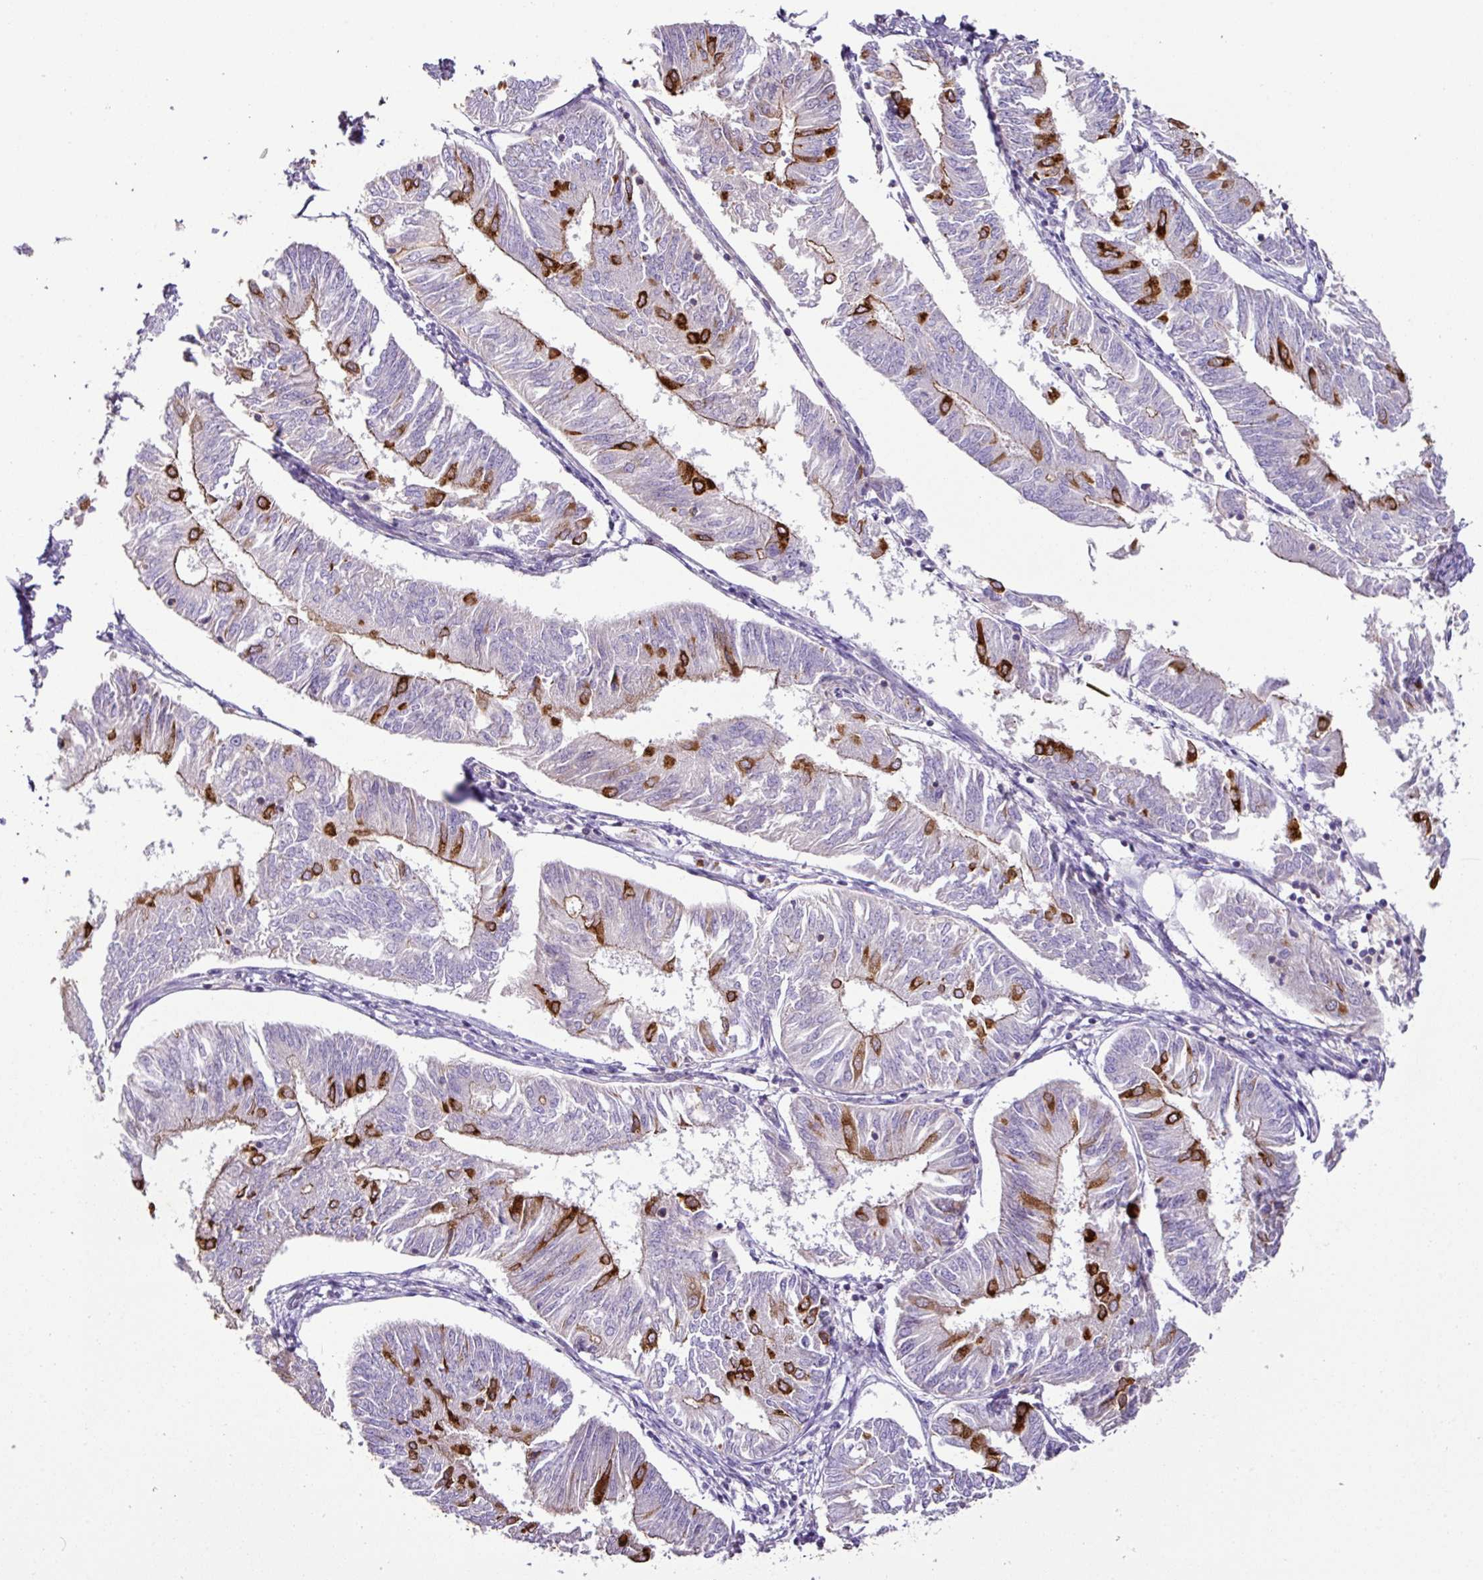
{"staining": {"intensity": "strong", "quantity": "<25%", "location": "cytoplasmic/membranous"}, "tissue": "endometrial cancer", "cell_type": "Tumor cells", "image_type": "cancer", "snomed": [{"axis": "morphology", "description": "Adenocarcinoma, NOS"}, {"axis": "topography", "description": "Endometrium"}], "caption": "This is an image of IHC staining of endometrial adenocarcinoma, which shows strong positivity in the cytoplasmic/membranous of tumor cells.", "gene": "AGR3", "patient": {"sex": "female", "age": 58}}